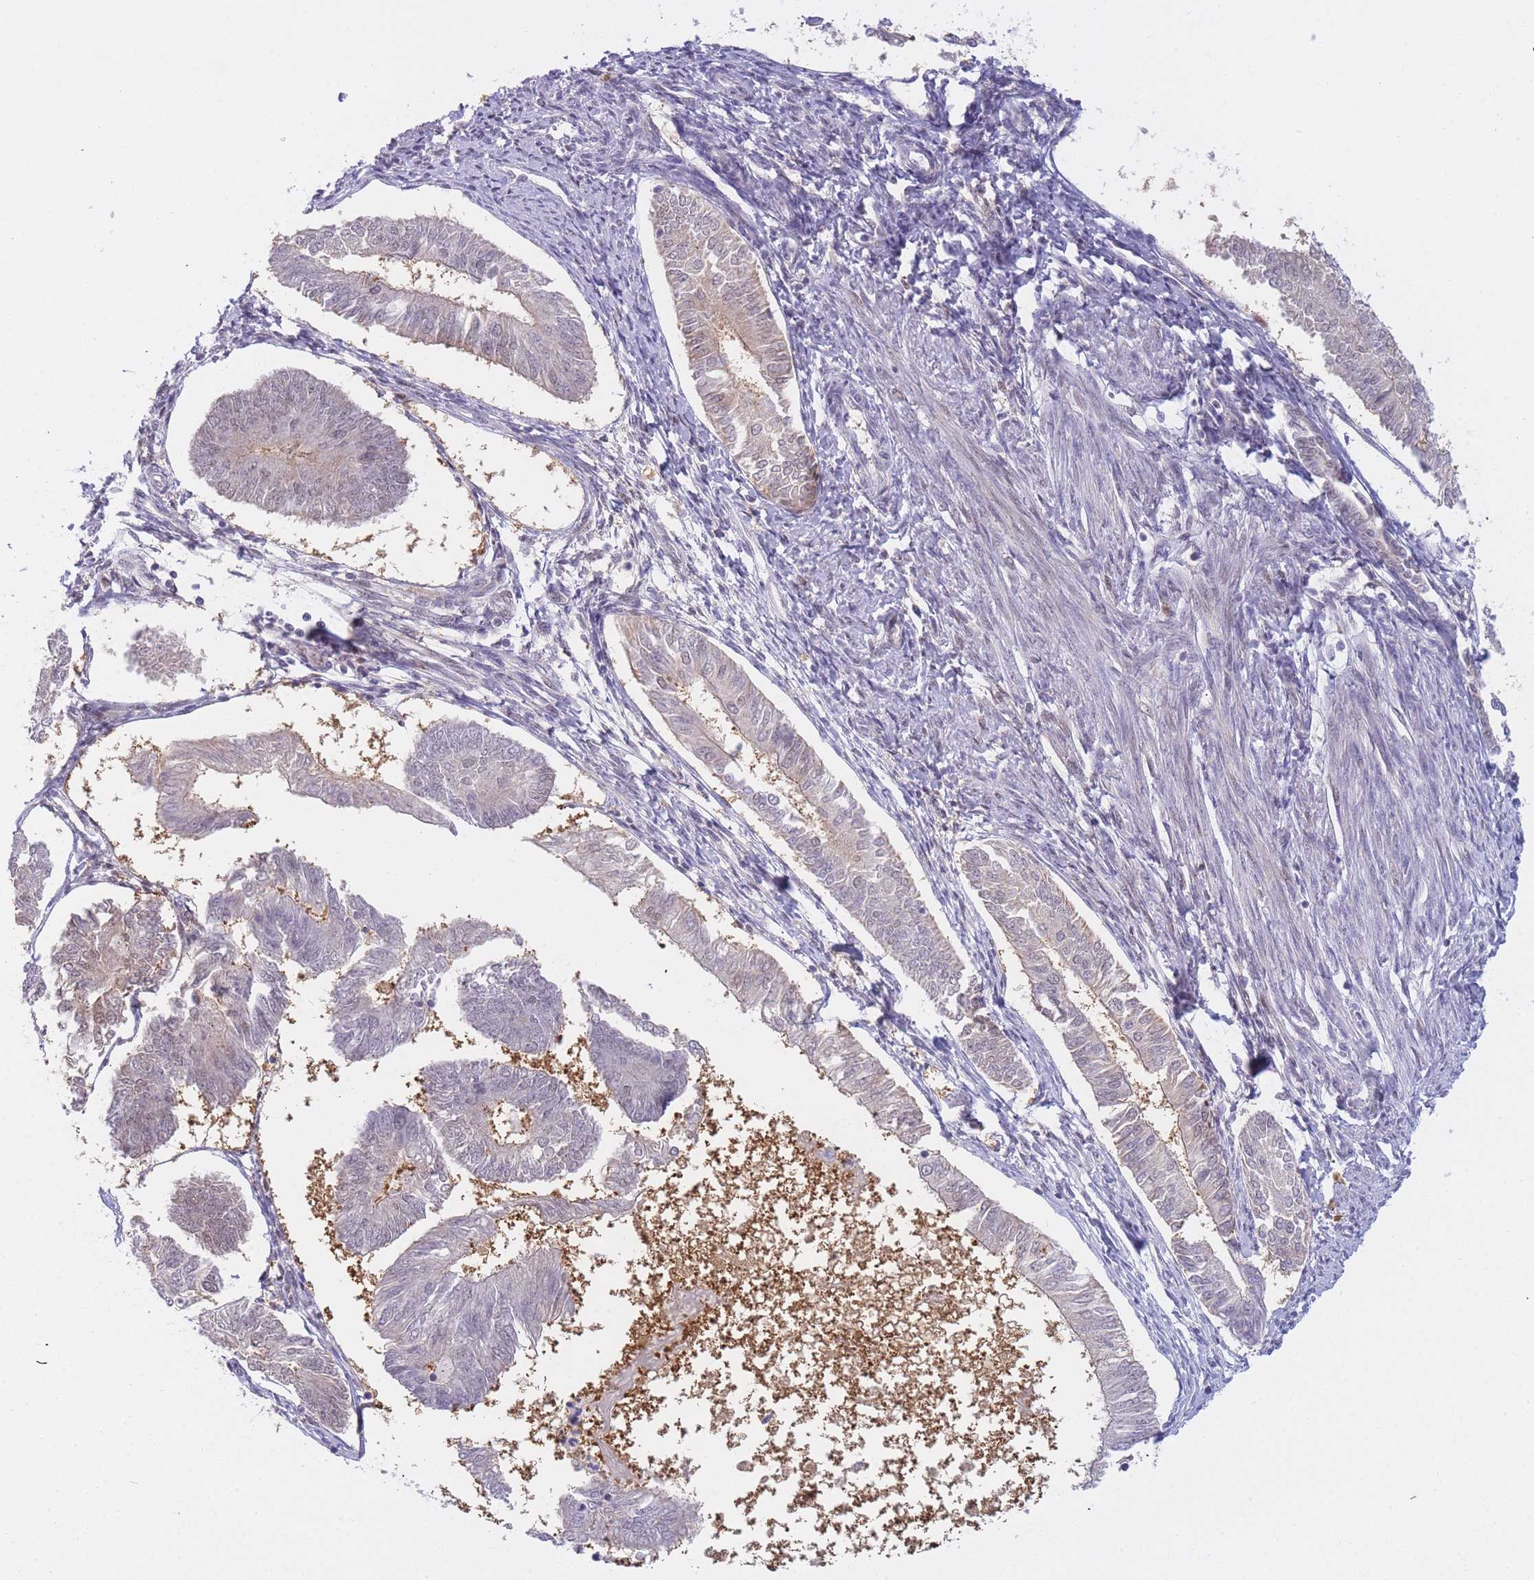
{"staining": {"intensity": "weak", "quantity": "<25%", "location": "cytoplasmic/membranous"}, "tissue": "endometrial cancer", "cell_type": "Tumor cells", "image_type": "cancer", "snomed": [{"axis": "morphology", "description": "Adenocarcinoma, NOS"}, {"axis": "topography", "description": "Endometrium"}], "caption": "Immunohistochemistry micrograph of endometrial cancer (adenocarcinoma) stained for a protein (brown), which shows no positivity in tumor cells.", "gene": "DEAF1", "patient": {"sex": "female", "age": 58}}